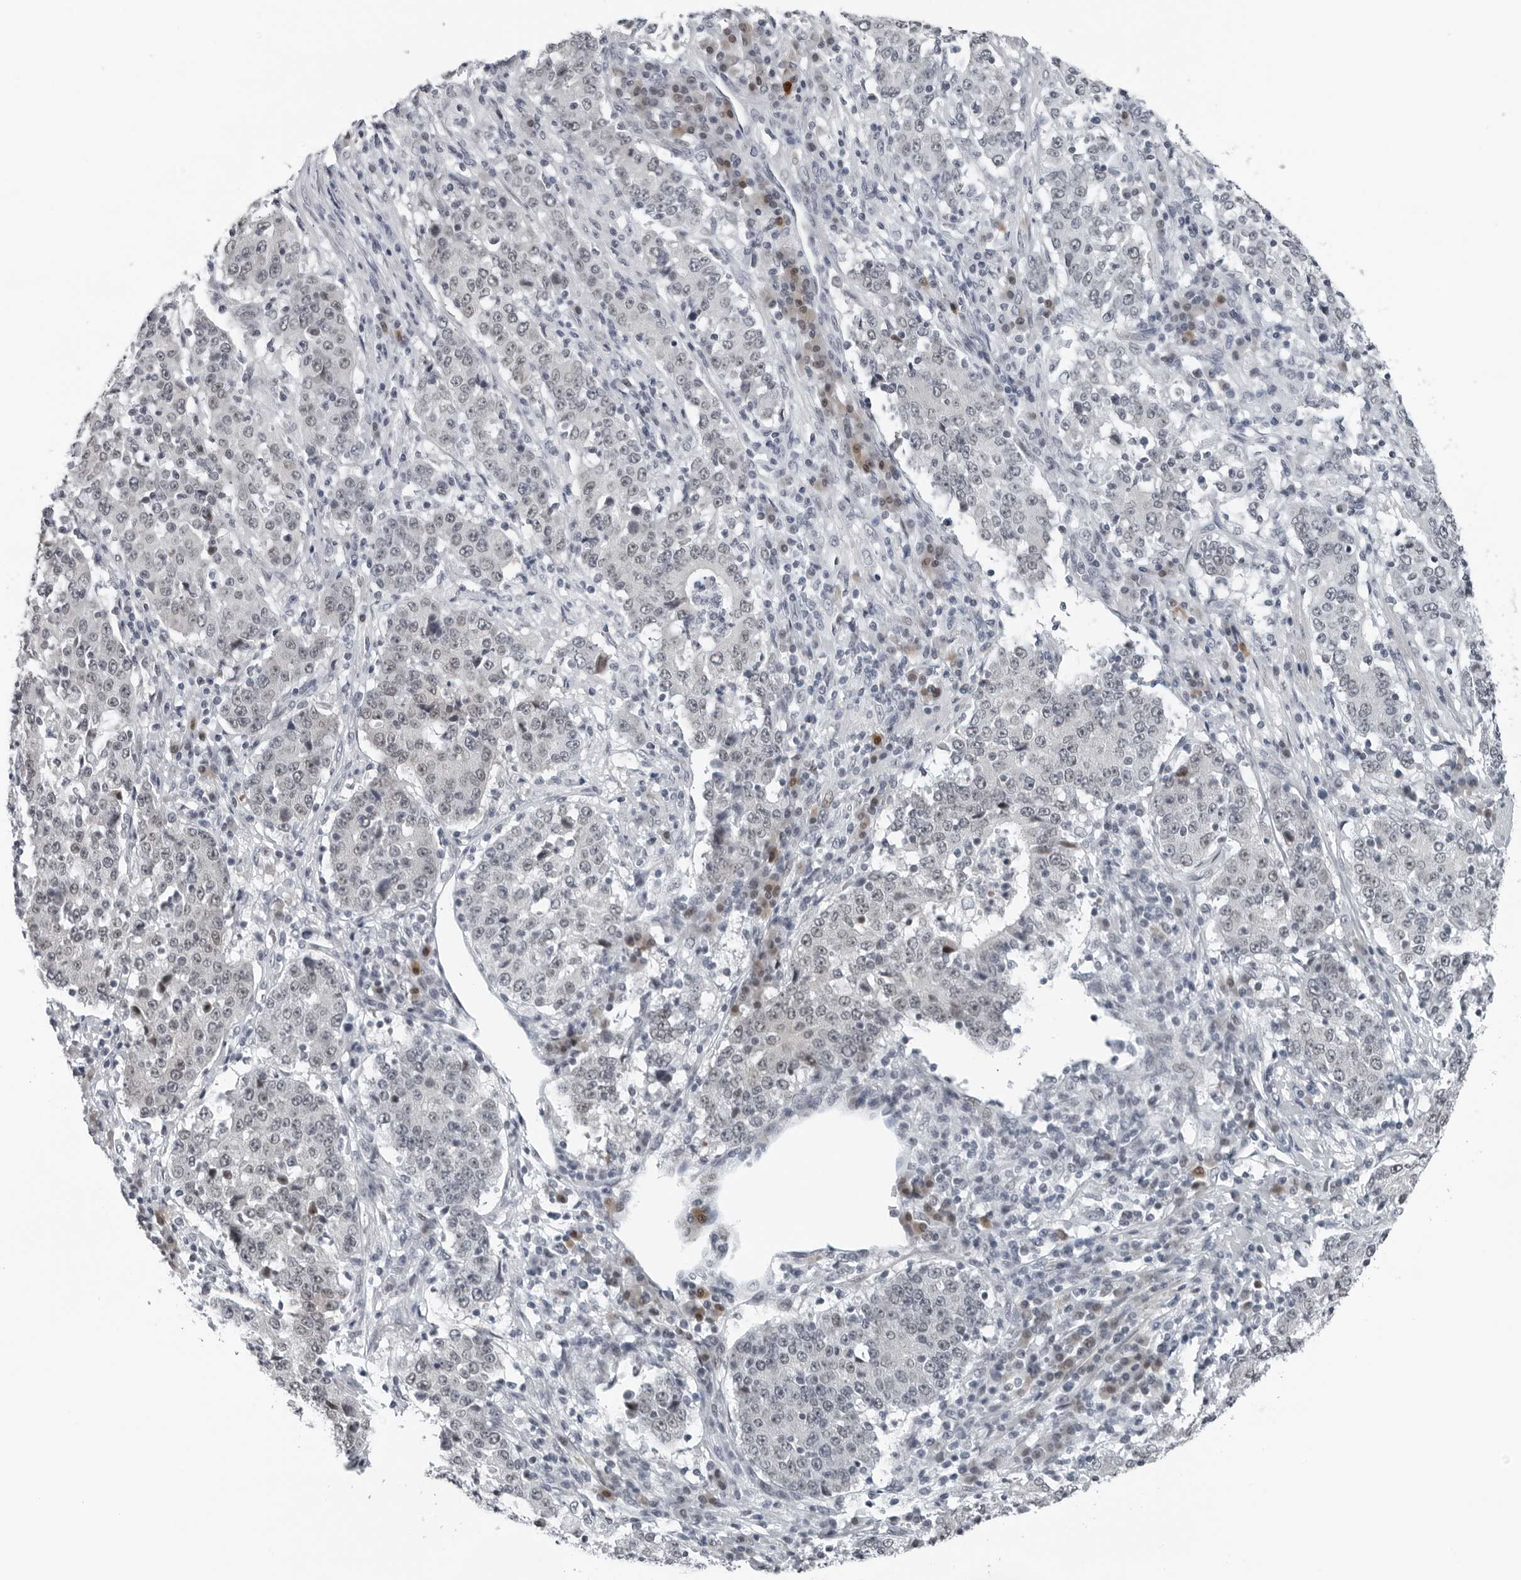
{"staining": {"intensity": "negative", "quantity": "none", "location": "none"}, "tissue": "stomach cancer", "cell_type": "Tumor cells", "image_type": "cancer", "snomed": [{"axis": "morphology", "description": "Adenocarcinoma, NOS"}, {"axis": "topography", "description": "Stomach"}], "caption": "This is an immunohistochemistry photomicrograph of human stomach adenocarcinoma. There is no expression in tumor cells.", "gene": "PPP1R42", "patient": {"sex": "male", "age": 59}}